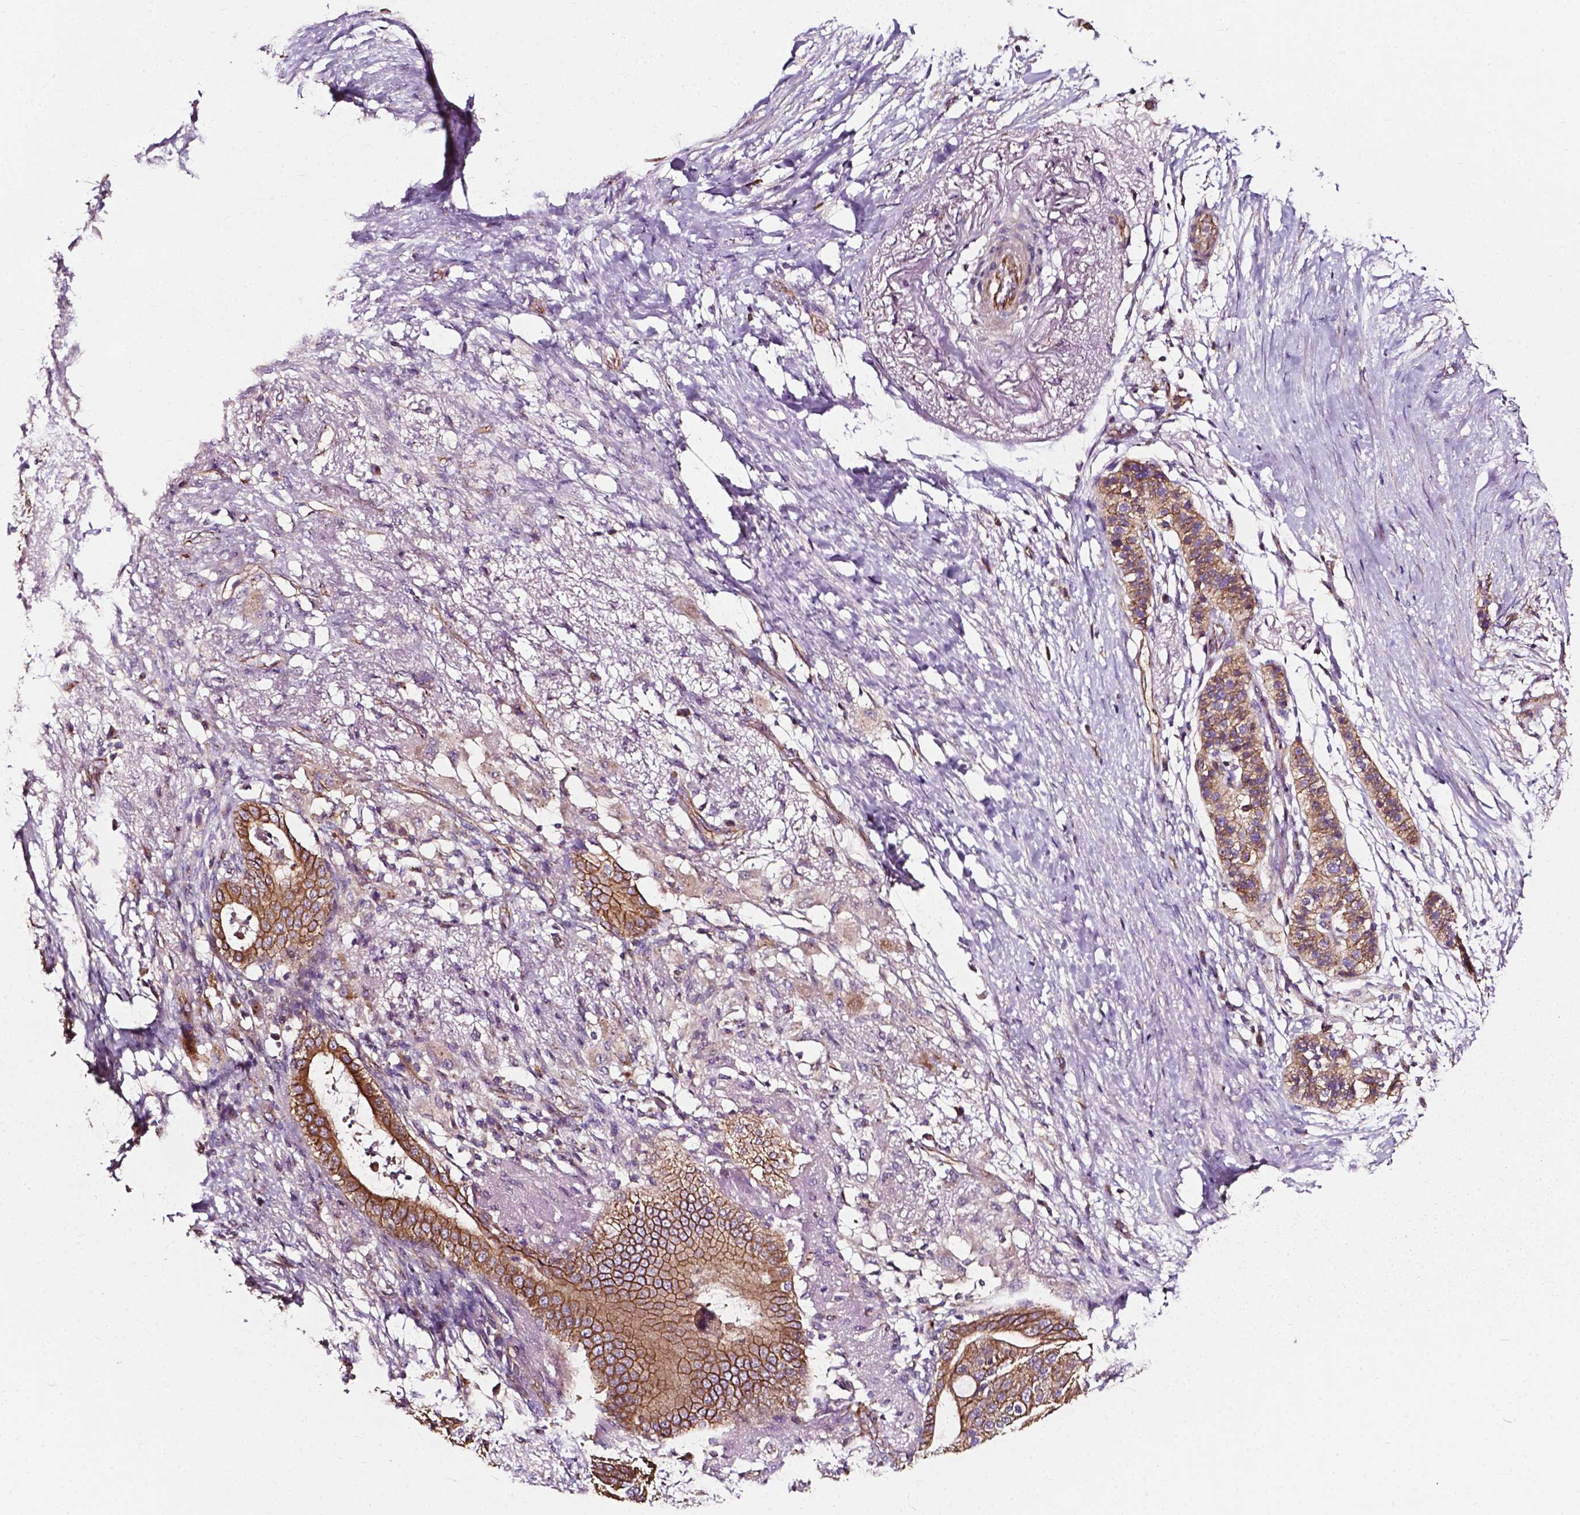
{"staining": {"intensity": "weak", "quantity": ">75%", "location": "cytoplasmic/membranous"}, "tissue": "pancreatic cancer", "cell_type": "Tumor cells", "image_type": "cancer", "snomed": [{"axis": "morphology", "description": "Adenocarcinoma, NOS"}, {"axis": "topography", "description": "Pancreas"}], "caption": "IHC micrograph of neoplastic tissue: pancreatic cancer (adenocarcinoma) stained using immunohistochemistry (IHC) shows low levels of weak protein expression localized specifically in the cytoplasmic/membranous of tumor cells, appearing as a cytoplasmic/membranous brown color.", "gene": "ATG16L1", "patient": {"sex": "female", "age": 72}}